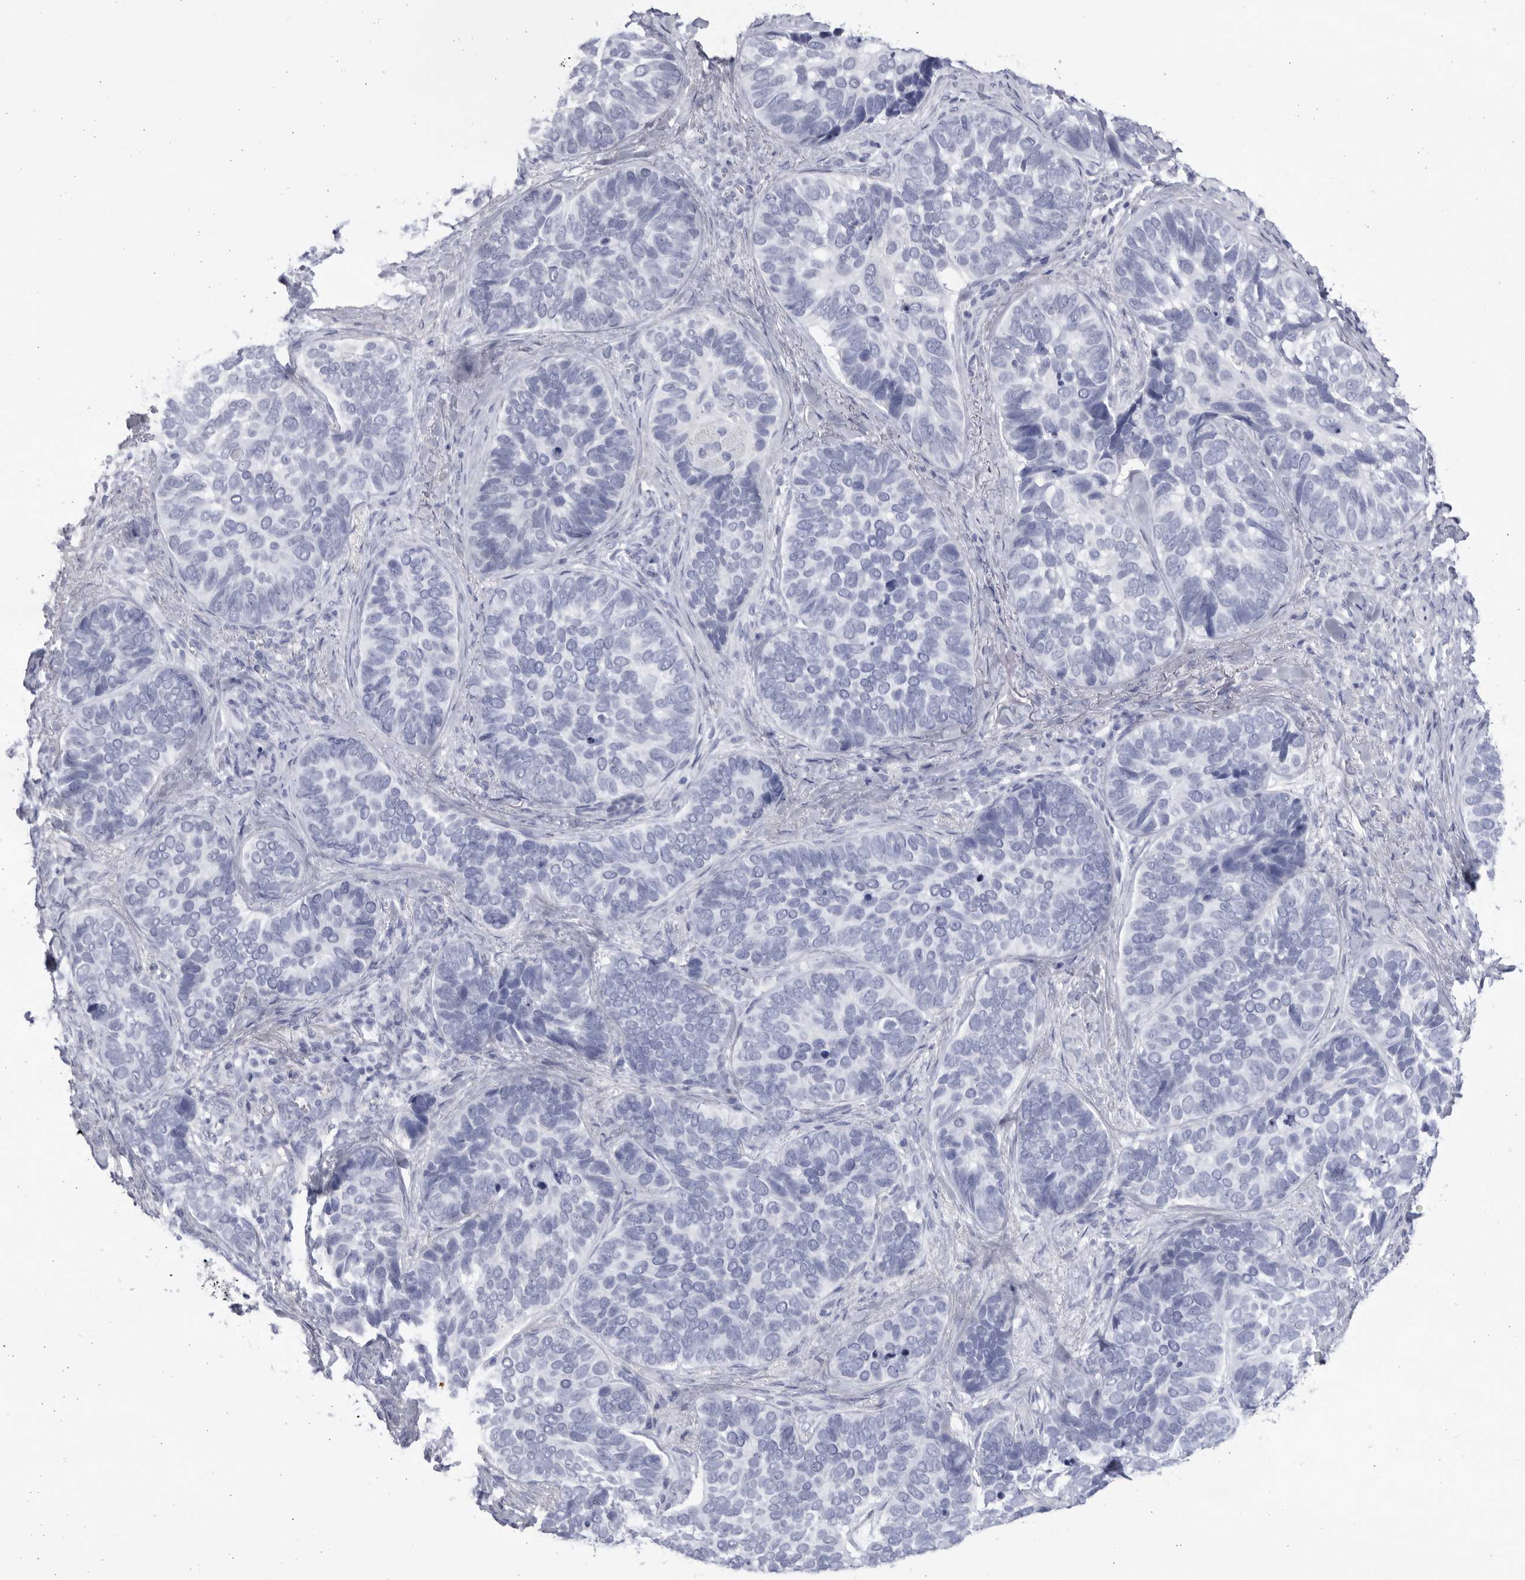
{"staining": {"intensity": "negative", "quantity": "none", "location": "none"}, "tissue": "skin cancer", "cell_type": "Tumor cells", "image_type": "cancer", "snomed": [{"axis": "morphology", "description": "Basal cell carcinoma"}, {"axis": "topography", "description": "Skin"}], "caption": "A histopathology image of basal cell carcinoma (skin) stained for a protein shows no brown staining in tumor cells.", "gene": "CCDC181", "patient": {"sex": "male", "age": 62}}